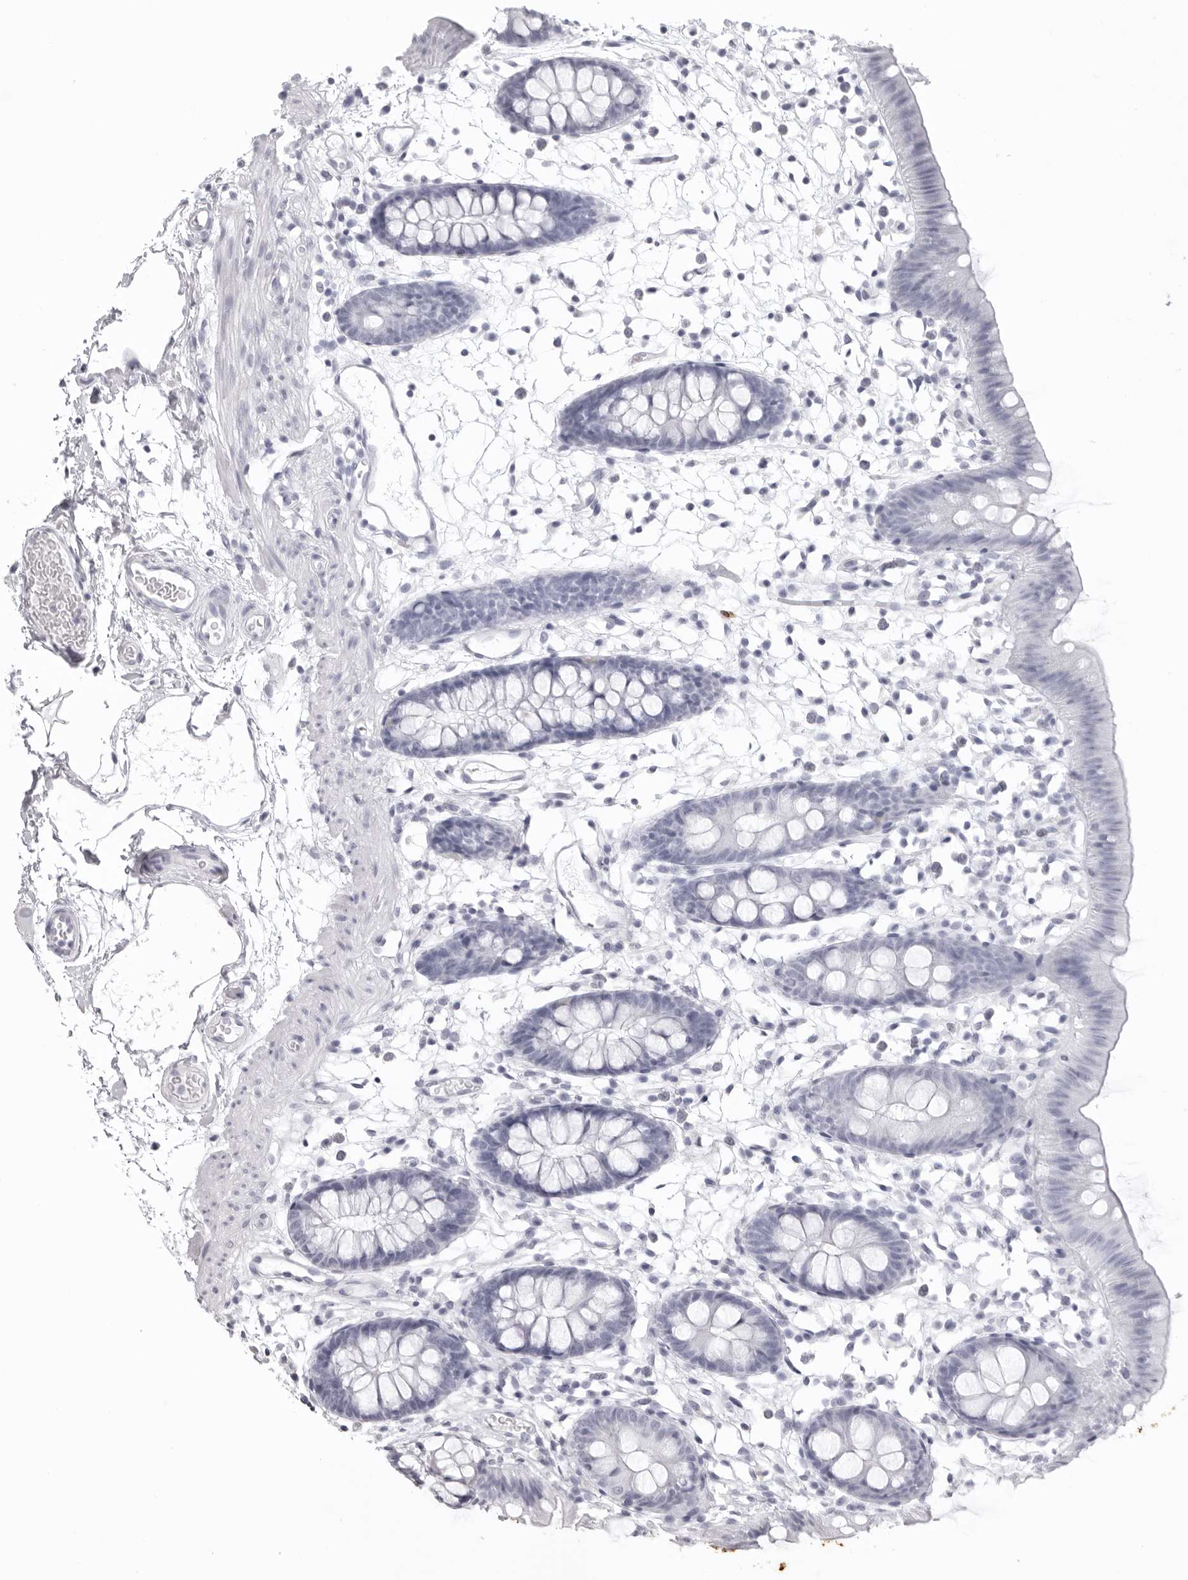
{"staining": {"intensity": "negative", "quantity": "none", "location": "none"}, "tissue": "colon", "cell_type": "Endothelial cells", "image_type": "normal", "snomed": [{"axis": "morphology", "description": "Normal tissue, NOS"}, {"axis": "topography", "description": "Colon"}], "caption": "Image shows no significant protein positivity in endothelial cells of benign colon. The staining is performed using DAB brown chromogen with nuclei counter-stained in using hematoxylin.", "gene": "KLK9", "patient": {"sex": "male", "age": 56}}